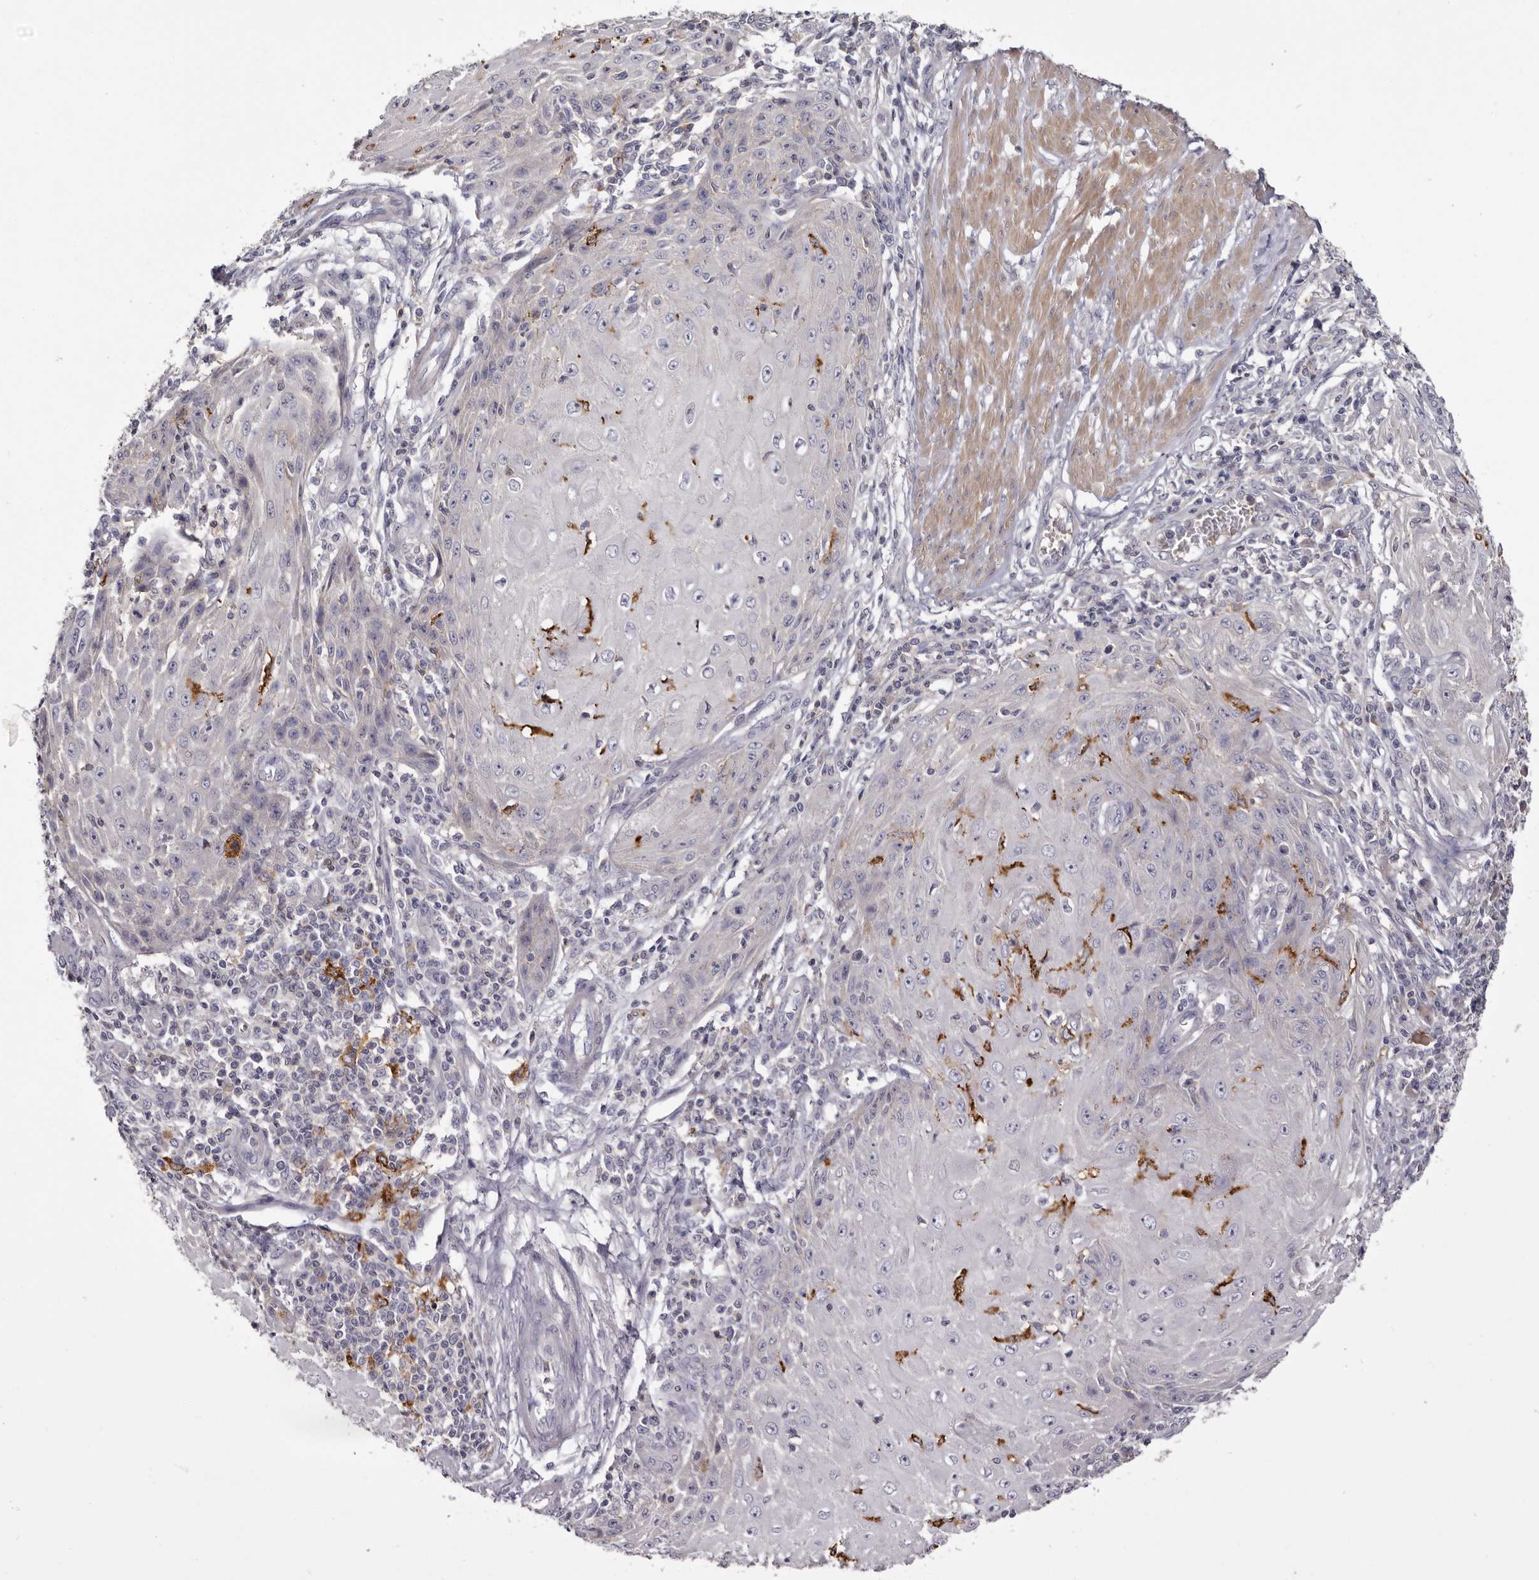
{"staining": {"intensity": "negative", "quantity": "none", "location": "none"}, "tissue": "skin cancer", "cell_type": "Tumor cells", "image_type": "cancer", "snomed": [{"axis": "morphology", "description": "Squamous cell carcinoma, NOS"}, {"axis": "topography", "description": "Skin"}], "caption": "High magnification brightfield microscopy of skin cancer stained with DAB (brown) and counterstained with hematoxylin (blue): tumor cells show no significant staining.", "gene": "S1PR5", "patient": {"sex": "female", "age": 73}}